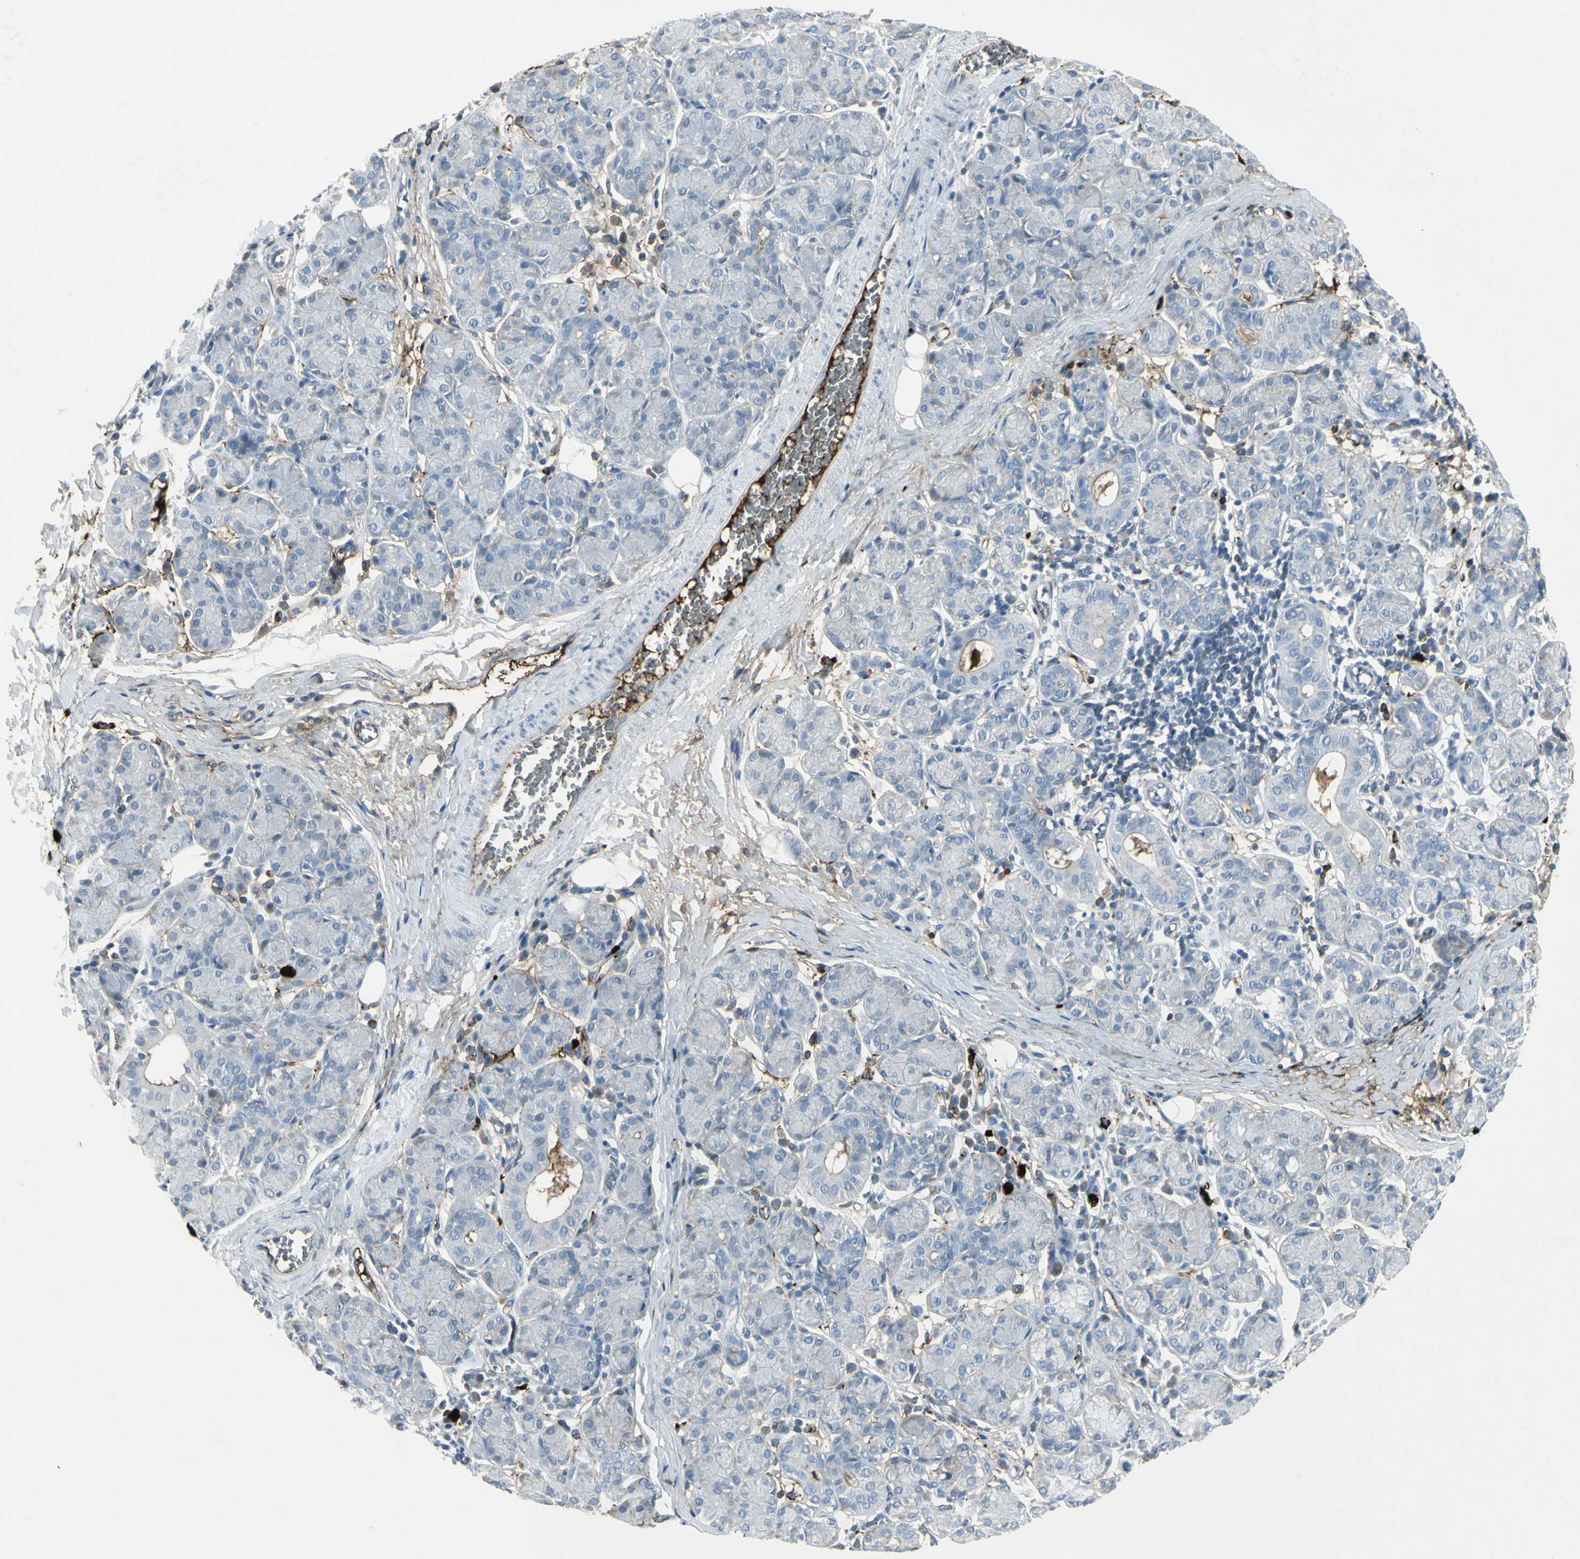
{"staining": {"intensity": "negative", "quantity": "none", "location": "none"}, "tissue": "salivary gland", "cell_type": "Glandular cells", "image_type": "normal", "snomed": [{"axis": "morphology", "description": "Normal tissue, NOS"}, {"axis": "morphology", "description": "Inflammation, NOS"}, {"axis": "topography", "description": "Lymph node"}, {"axis": "topography", "description": "Salivary gland"}], "caption": "High power microscopy photomicrograph of an immunohistochemistry histopathology image of normal salivary gland, revealing no significant positivity in glandular cells. (Brightfield microscopy of DAB IHC at high magnification).", "gene": "IGHM", "patient": {"sex": "male", "age": 3}}